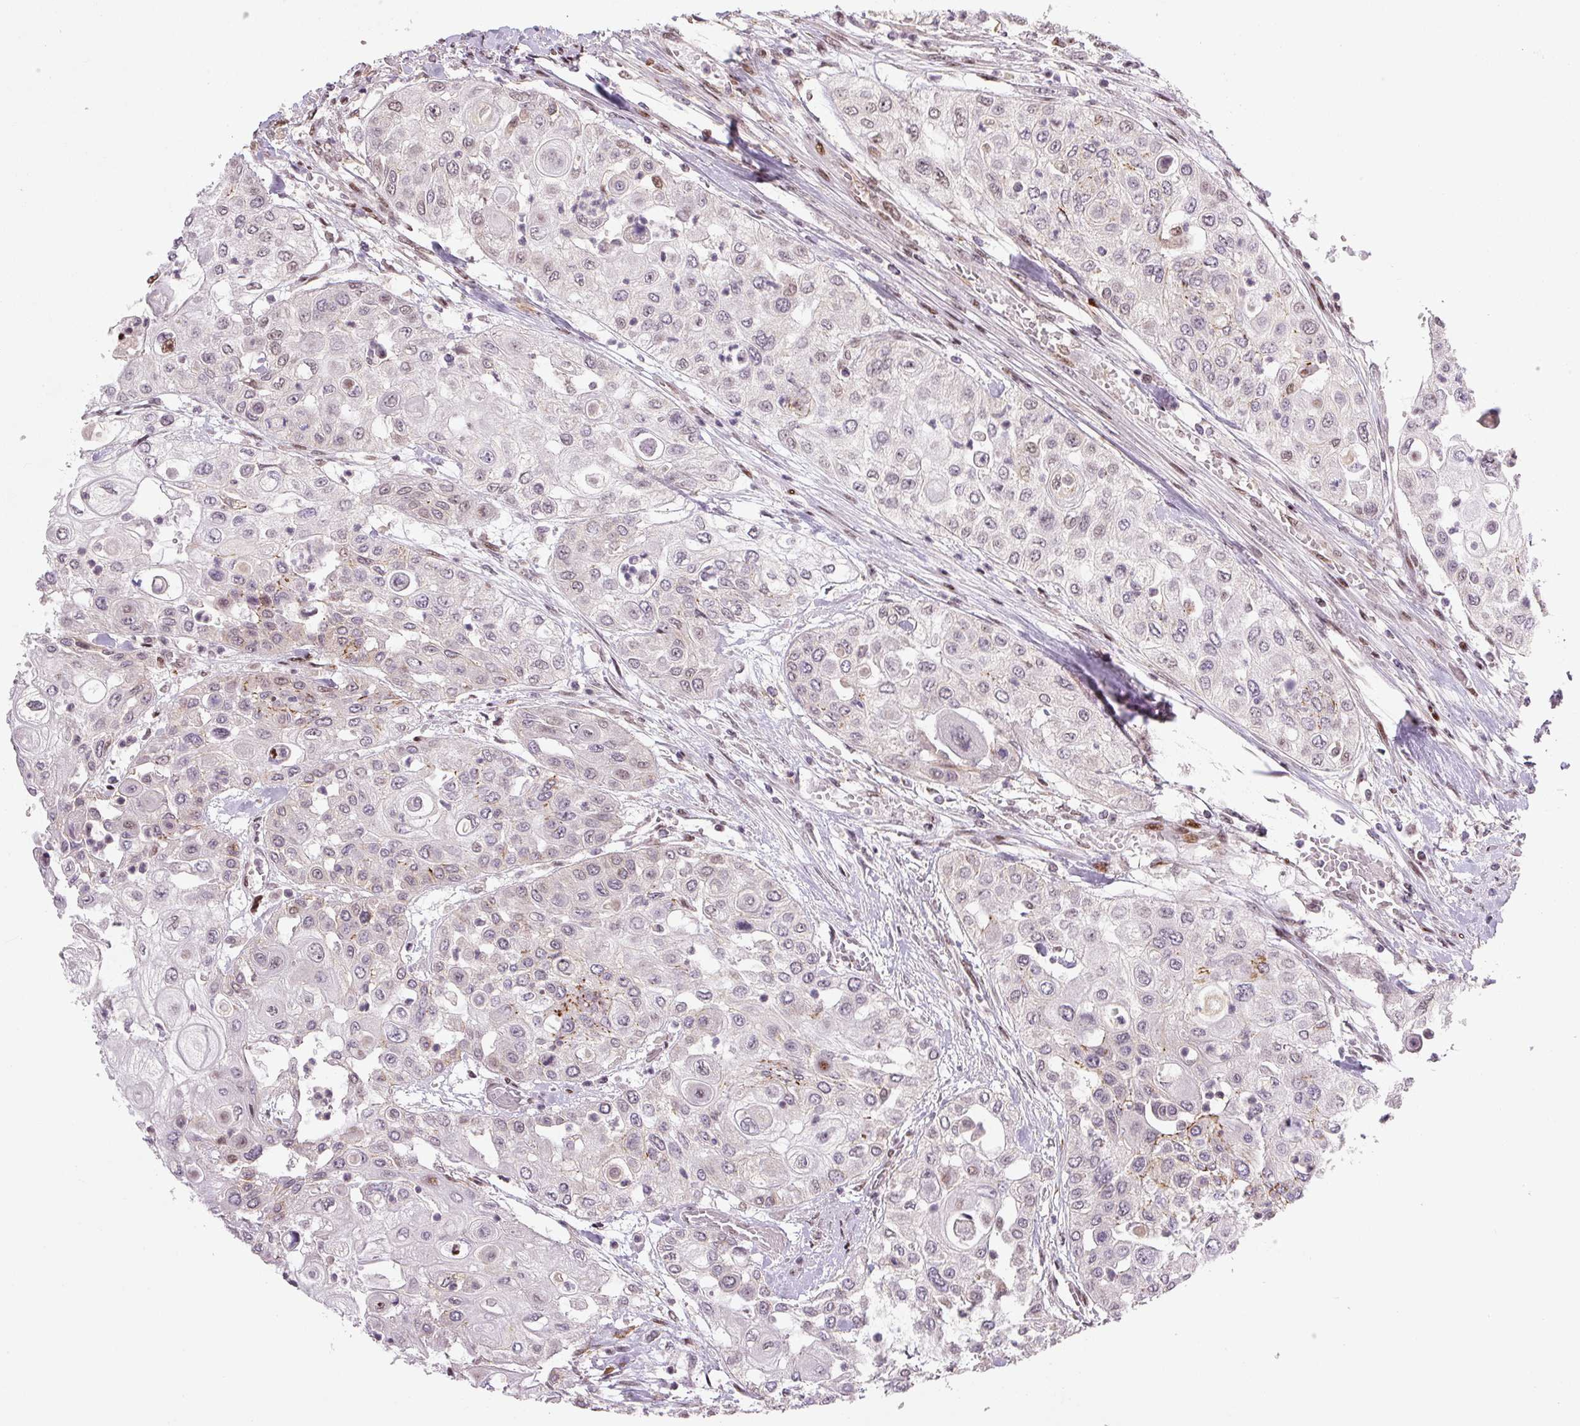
{"staining": {"intensity": "negative", "quantity": "none", "location": "none"}, "tissue": "urothelial cancer", "cell_type": "Tumor cells", "image_type": "cancer", "snomed": [{"axis": "morphology", "description": "Urothelial carcinoma, High grade"}, {"axis": "topography", "description": "Urinary bladder"}], "caption": "Immunohistochemical staining of high-grade urothelial carcinoma displays no significant staining in tumor cells. (Brightfield microscopy of DAB (3,3'-diaminobenzidine) IHC at high magnification).", "gene": "PYDC2", "patient": {"sex": "female", "age": 79}}